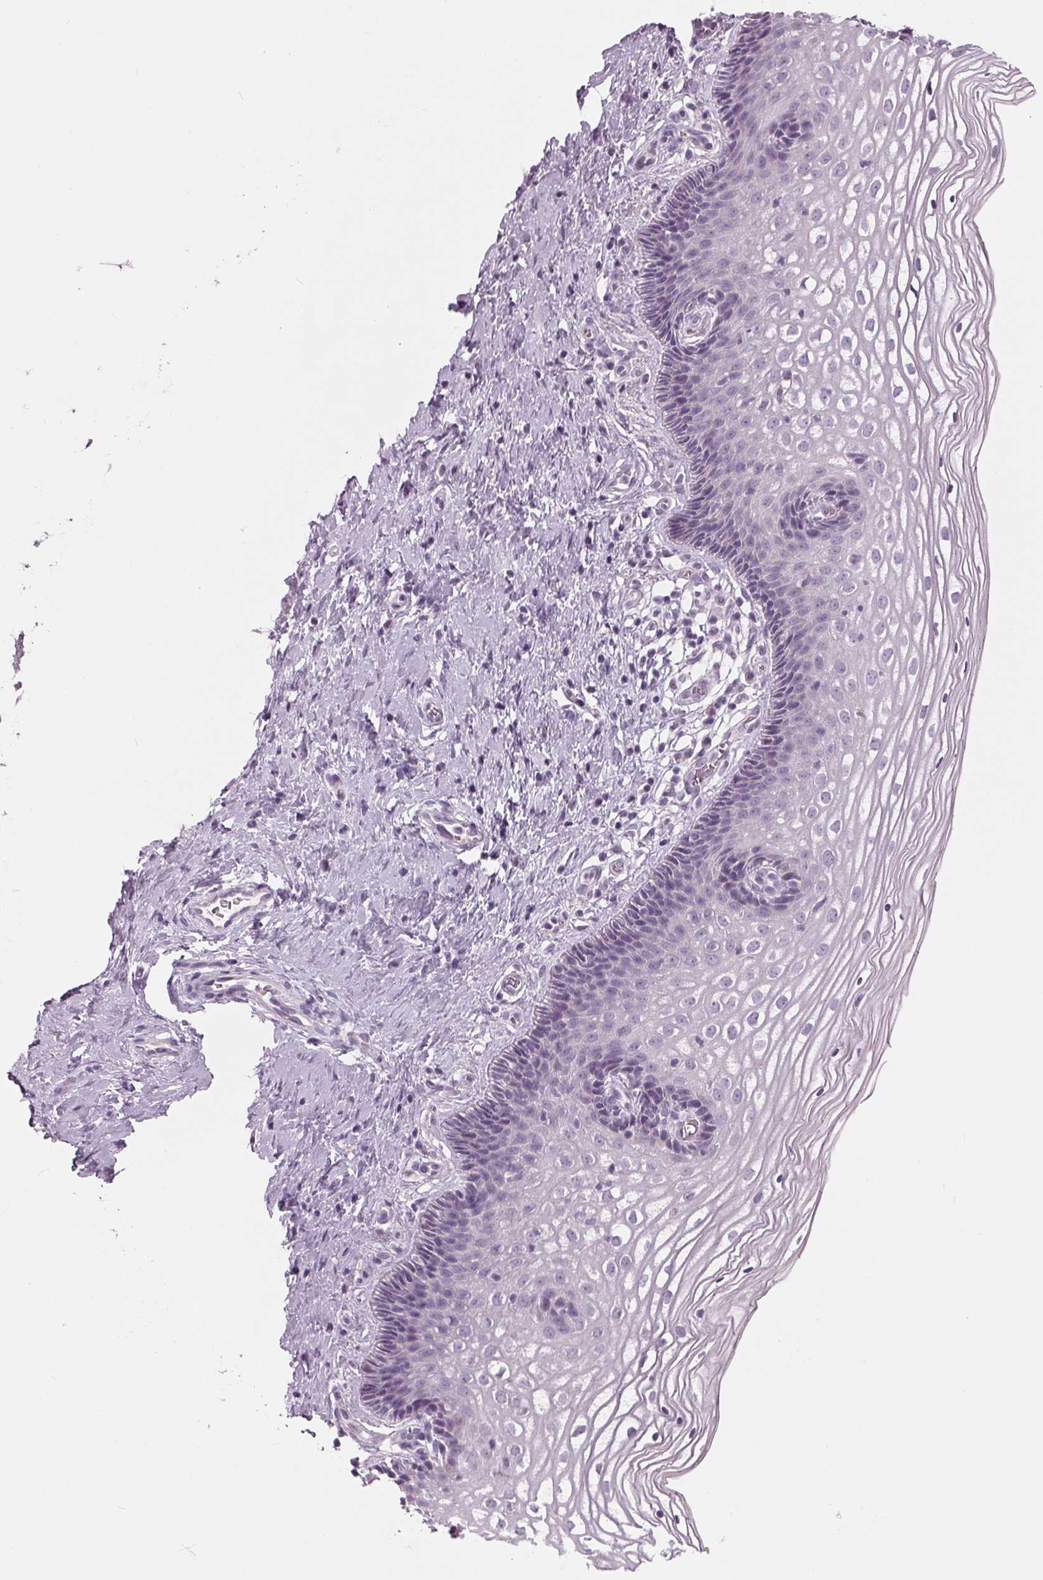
{"staining": {"intensity": "negative", "quantity": "none", "location": "none"}, "tissue": "cervix", "cell_type": "Glandular cells", "image_type": "normal", "snomed": [{"axis": "morphology", "description": "Normal tissue, NOS"}, {"axis": "topography", "description": "Cervix"}], "caption": "This photomicrograph is of normal cervix stained with immunohistochemistry (IHC) to label a protein in brown with the nuclei are counter-stained blue. There is no staining in glandular cells.", "gene": "SAMD4A", "patient": {"sex": "female", "age": 34}}